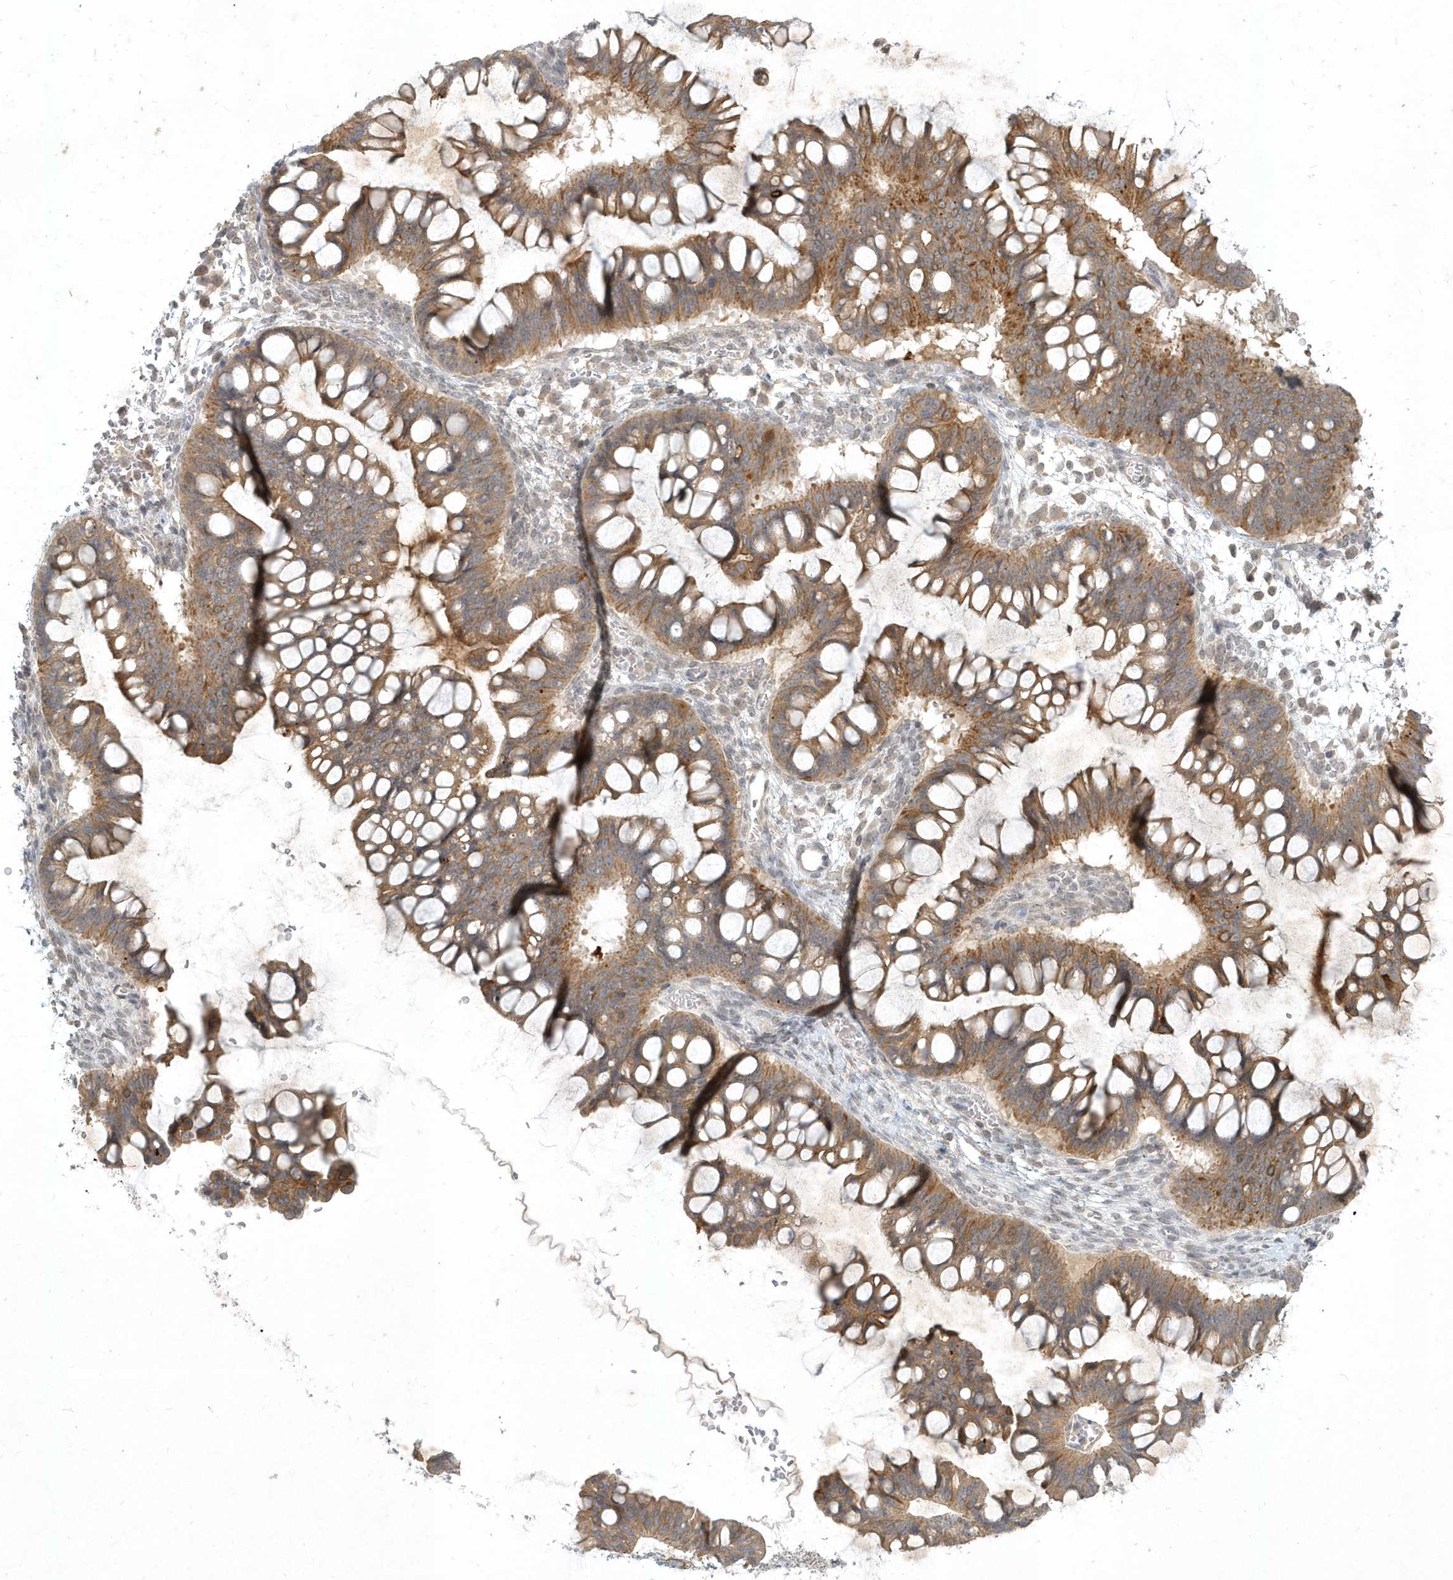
{"staining": {"intensity": "moderate", "quantity": ">75%", "location": "cytoplasmic/membranous"}, "tissue": "ovarian cancer", "cell_type": "Tumor cells", "image_type": "cancer", "snomed": [{"axis": "morphology", "description": "Cystadenocarcinoma, mucinous, NOS"}, {"axis": "topography", "description": "Ovary"}], "caption": "DAB immunohistochemical staining of human ovarian cancer exhibits moderate cytoplasmic/membranous protein positivity in approximately >75% of tumor cells.", "gene": "BOD1", "patient": {"sex": "female", "age": 73}}